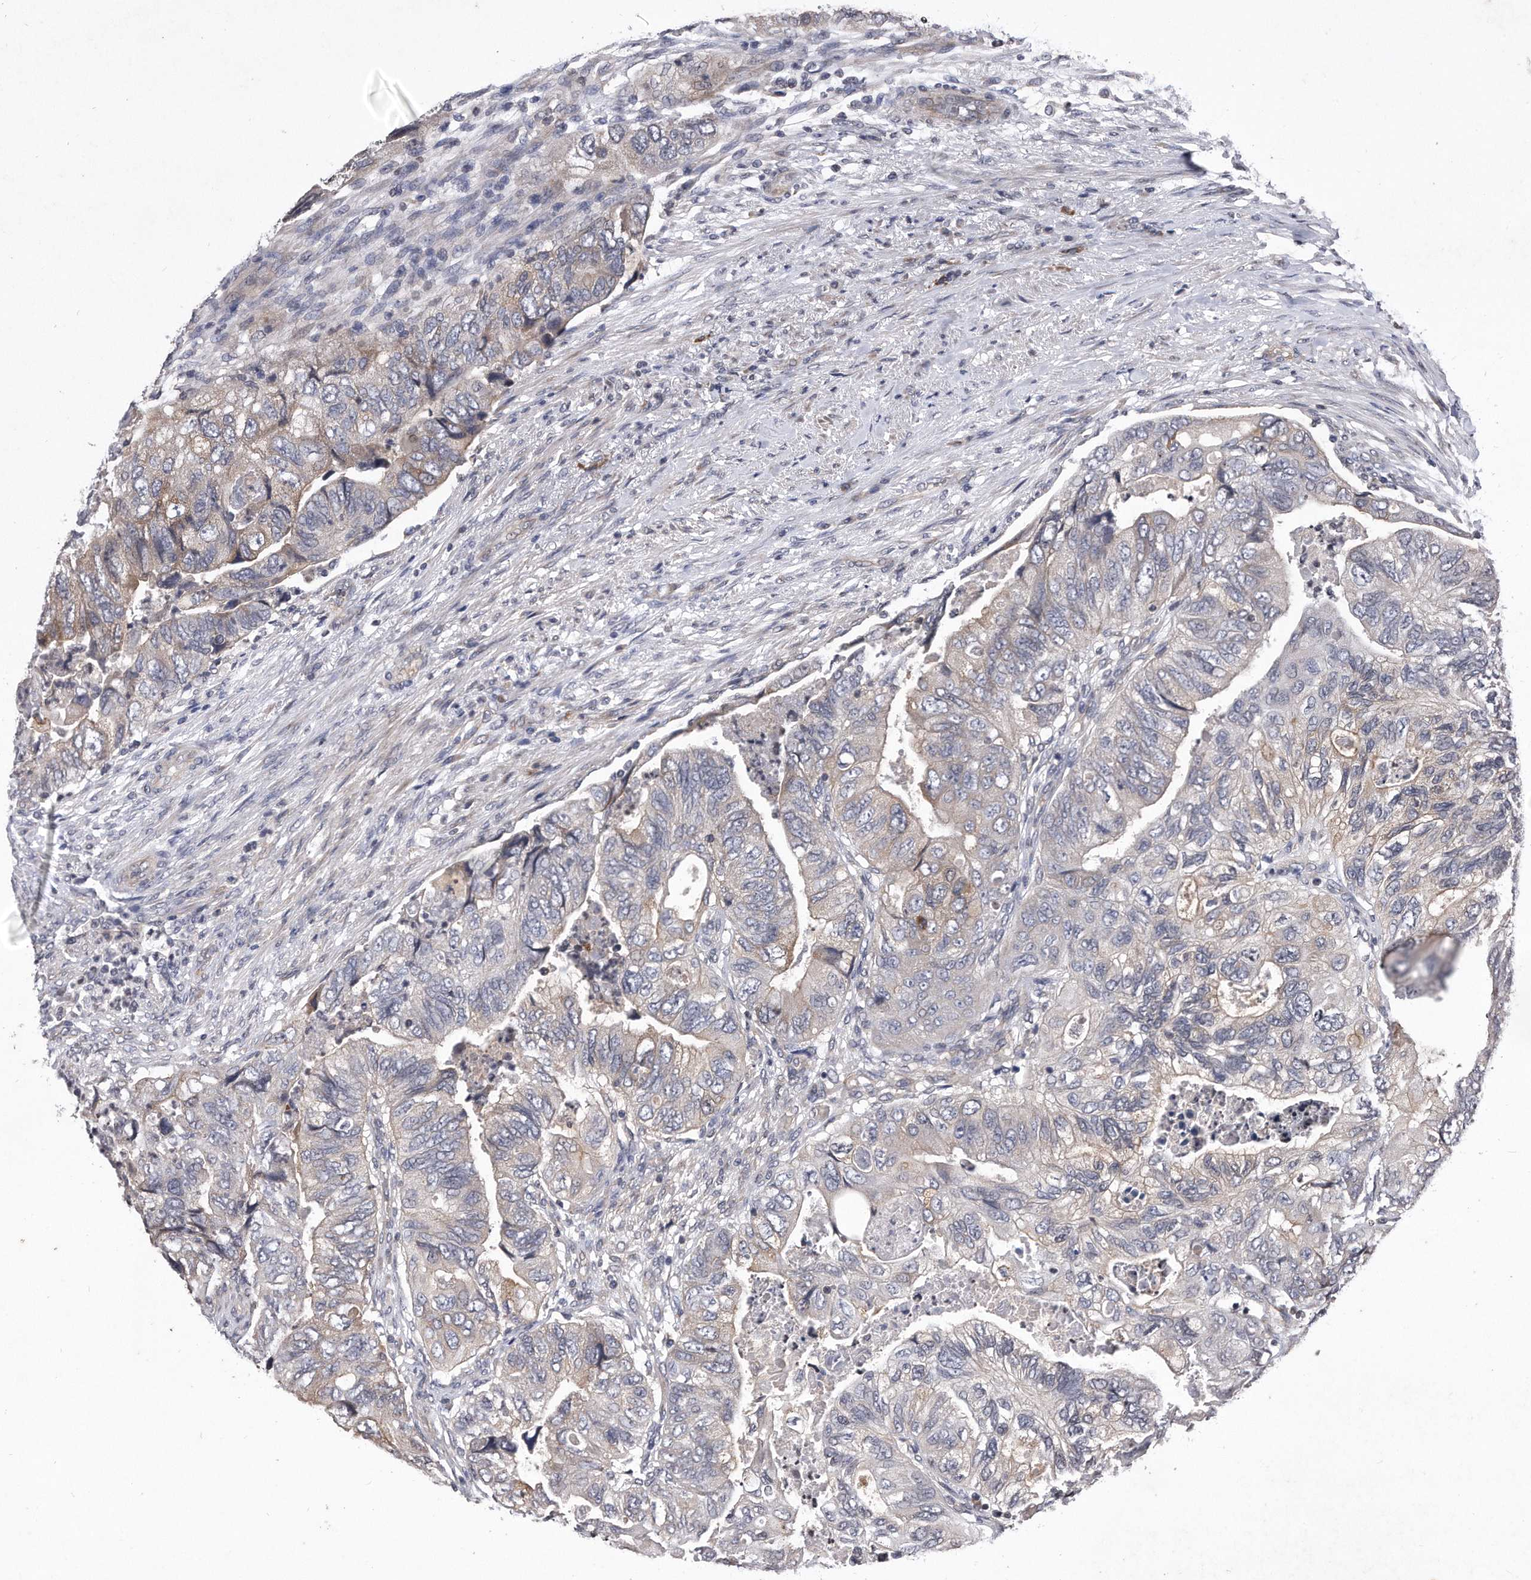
{"staining": {"intensity": "negative", "quantity": "none", "location": "none"}, "tissue": "colorectal cancer", "cell_type": "Tumor cells", "image_type": "cancer", "snomed": [{"axis": "morphology", "description": "Adenocarcinoma, NOS"}, {"axis": "topography", "description": "Rectum"}], "caption": "IHC micrograph of human colorectal cancer (adenocarcinoma) stained for a protein (brown), which exhibits no expression in tumor cells. (Brightfield microscopy of DAB (3,3'-diaminobenzidine) immunohistochemistry at high magnification).", "gene": "DAB1", "patient": {"sex": "male", "age": 63}}